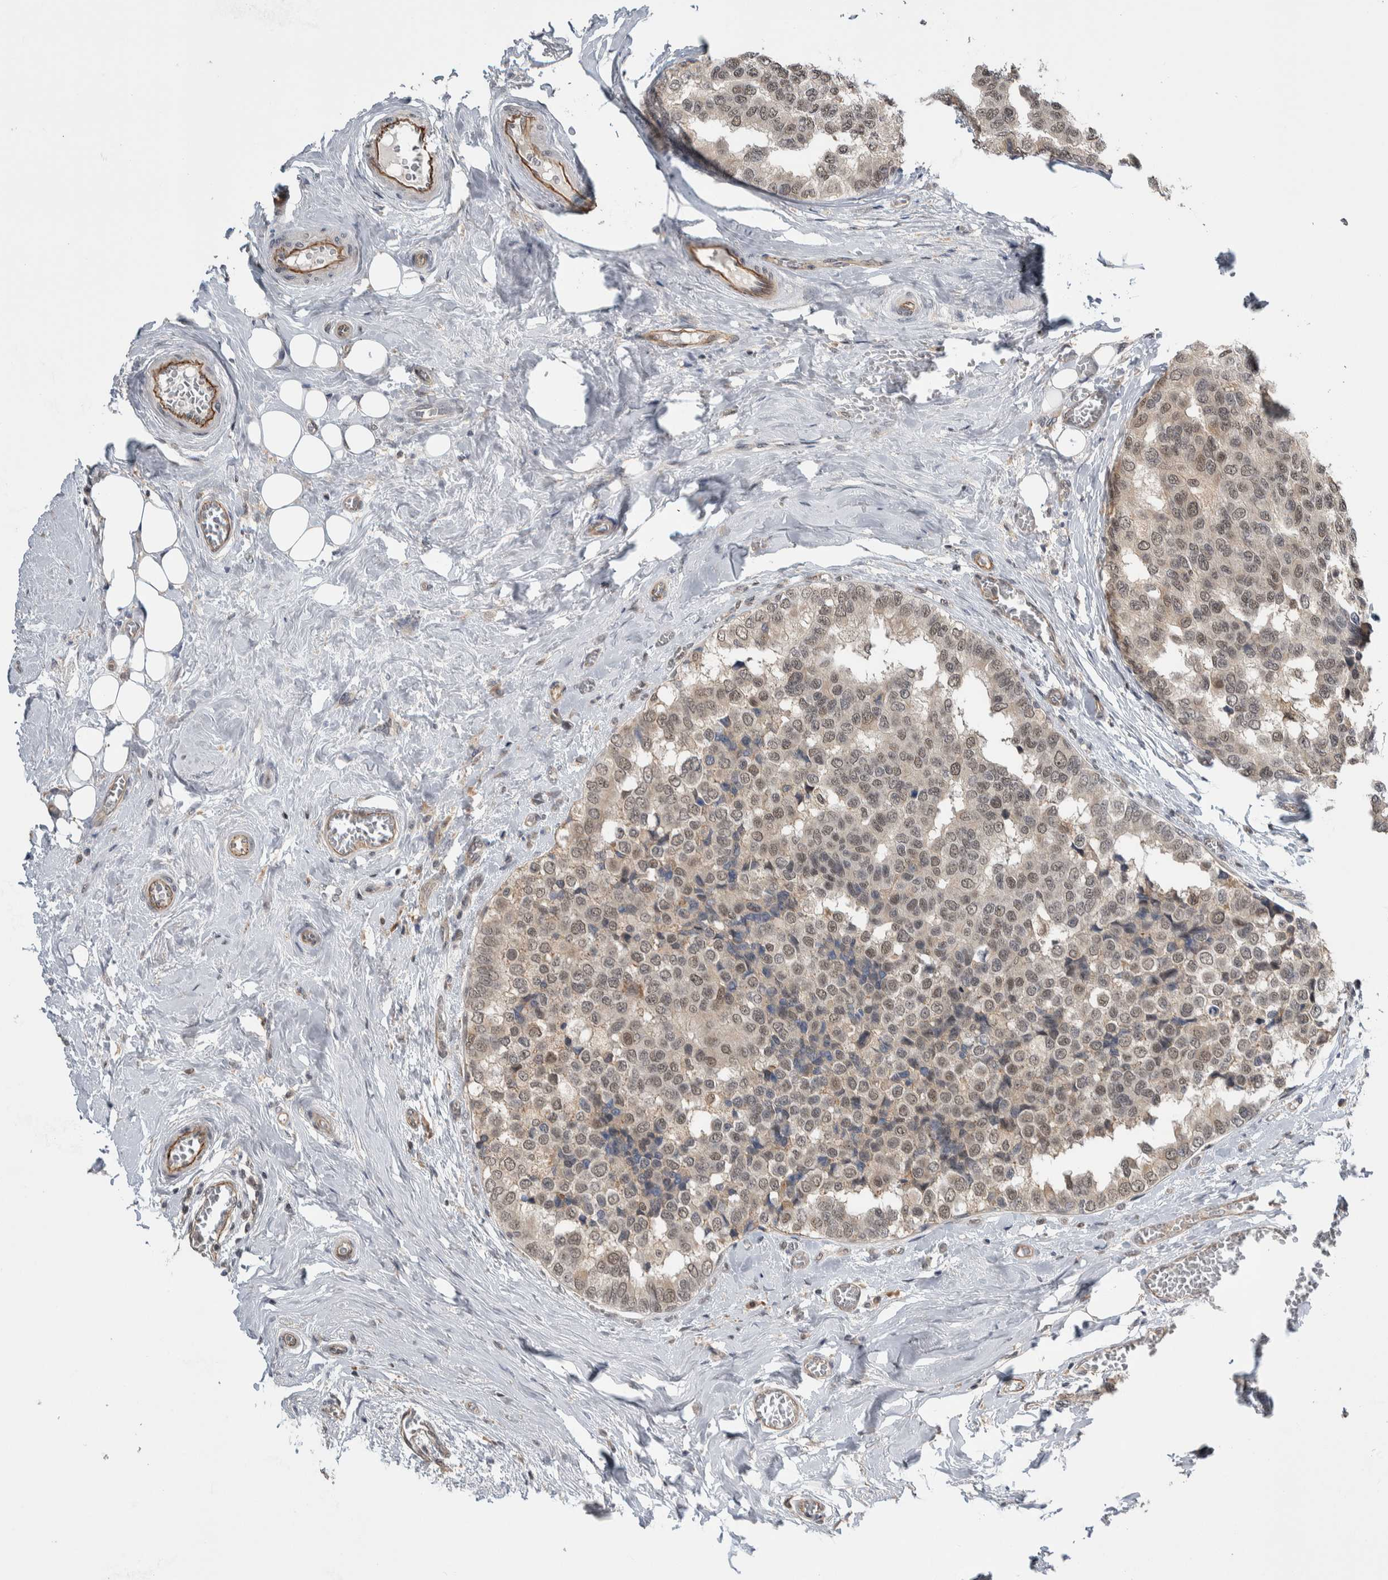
{"staining": {"intensity": "weak", "quantity": ">75%", "location": "nuclear"}, "tissue": "breast cancer", "cell_type": "Tumor cells", "image_type": "cancer", "snomed": [{"axis": "morphology", "description": "Normal tissue, NOS"}, {"axis": "morphology", "description": "Duct carcinoma"}, {"axis": "topography", "description": "Breast"}], "caption": "Breast intraductal carcinoma stained with a brown dye exhibits weak nuclear positive expression in approximately >75% of tumor cells.", "gene": "PRDM4", "patient": {"sex": "female", "age": 43}}